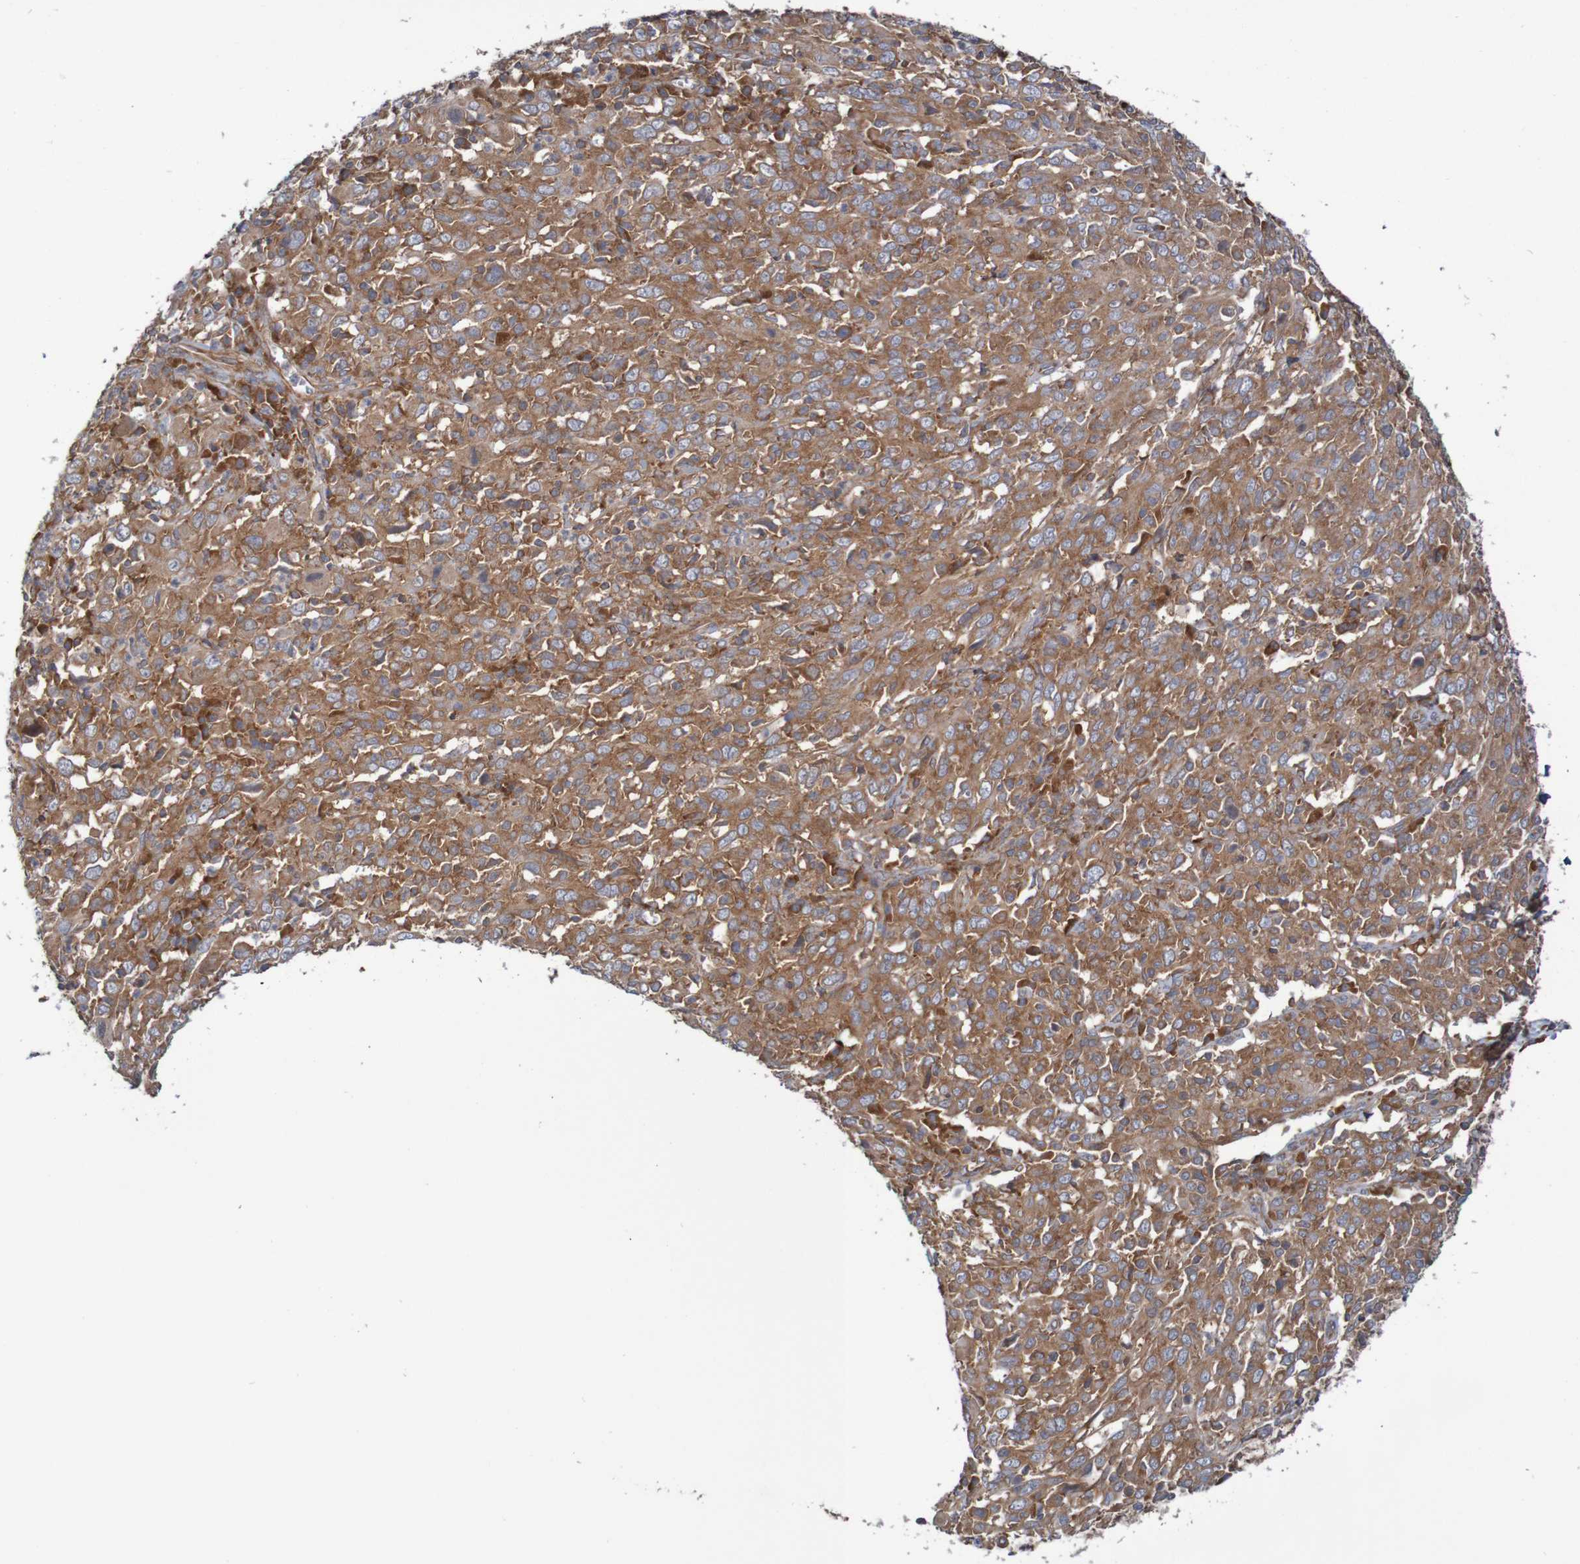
{"staining": {"intensity": "moderate", "quantity": ">75%", "location": "cytoplasmic/membranous"}, "tissue": "cervical cancer", "cell_type": "Tumor cells", "image_type": "cancer", "snomed": [{"axis": "morphology", "description": "Squamous cell carcinoma, NOS"}, {"axis": "topography", "description": "Cervix"}], "caption": "Brown immunohistochemical staining in human cervical cancer (squamous cell carcinoma) displays moderate cytoplasmic/membranous expression in approximately >75% of tumor cells.", "gene": "LRRC47", "patient": {"sex": "female", "age": 46}}